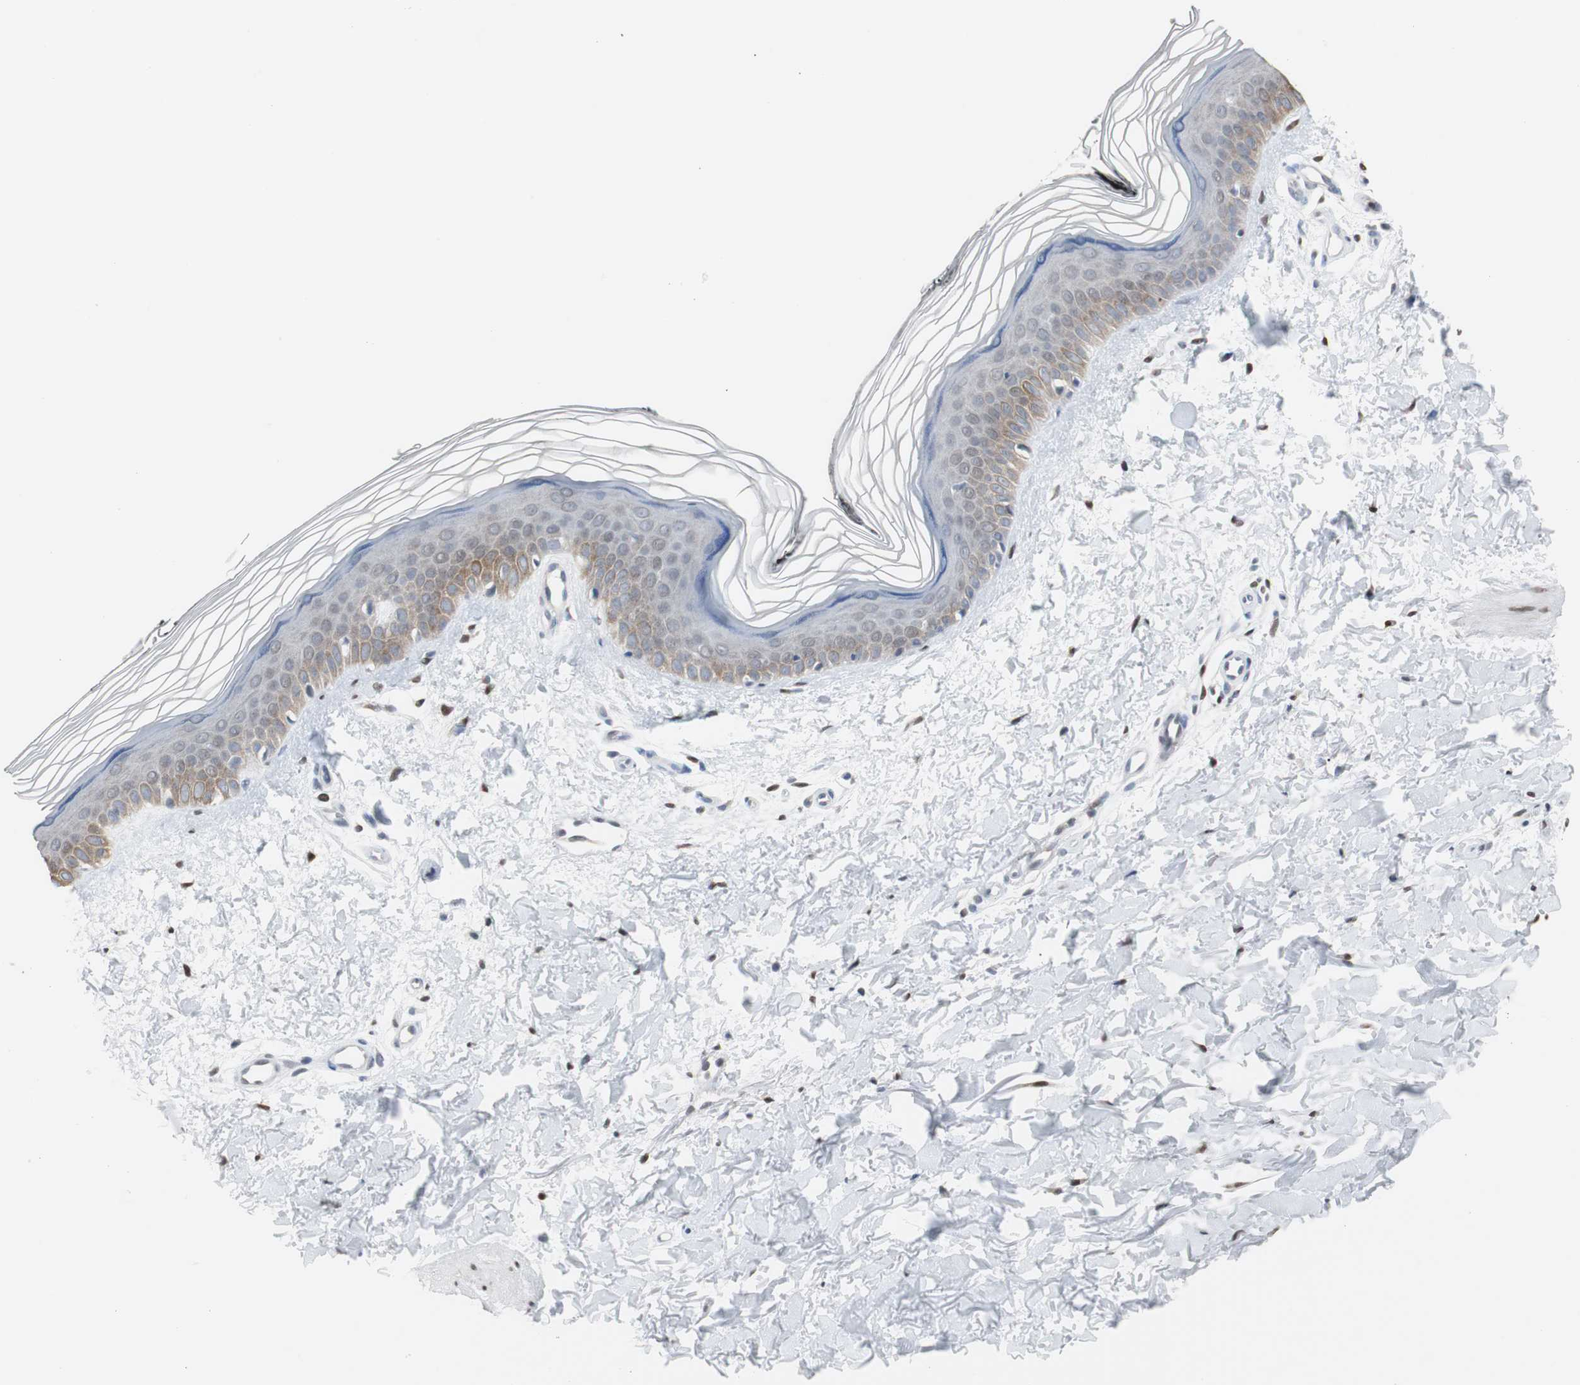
{"staining": {"intensity": "moderate", "quantity": "25%-75%", "location": "nuclear"}, "tissue": "skin", "cell_type": "Fibroblasts", "image_type": "normal", "snomed": [{"axis": "morphology", "description": "Normal tissue, NOS"}, {"axis": "topography", "description": "Skin"}], "caption": "A brown stain labels moderate nuclear positivity of a protein in fibroblasts of unremarkable skin. (Brightfield microscopy of DAB IHC at high magnification).", "gene": "ZHX2", "patient": {"sex": "female", "age": 19}}